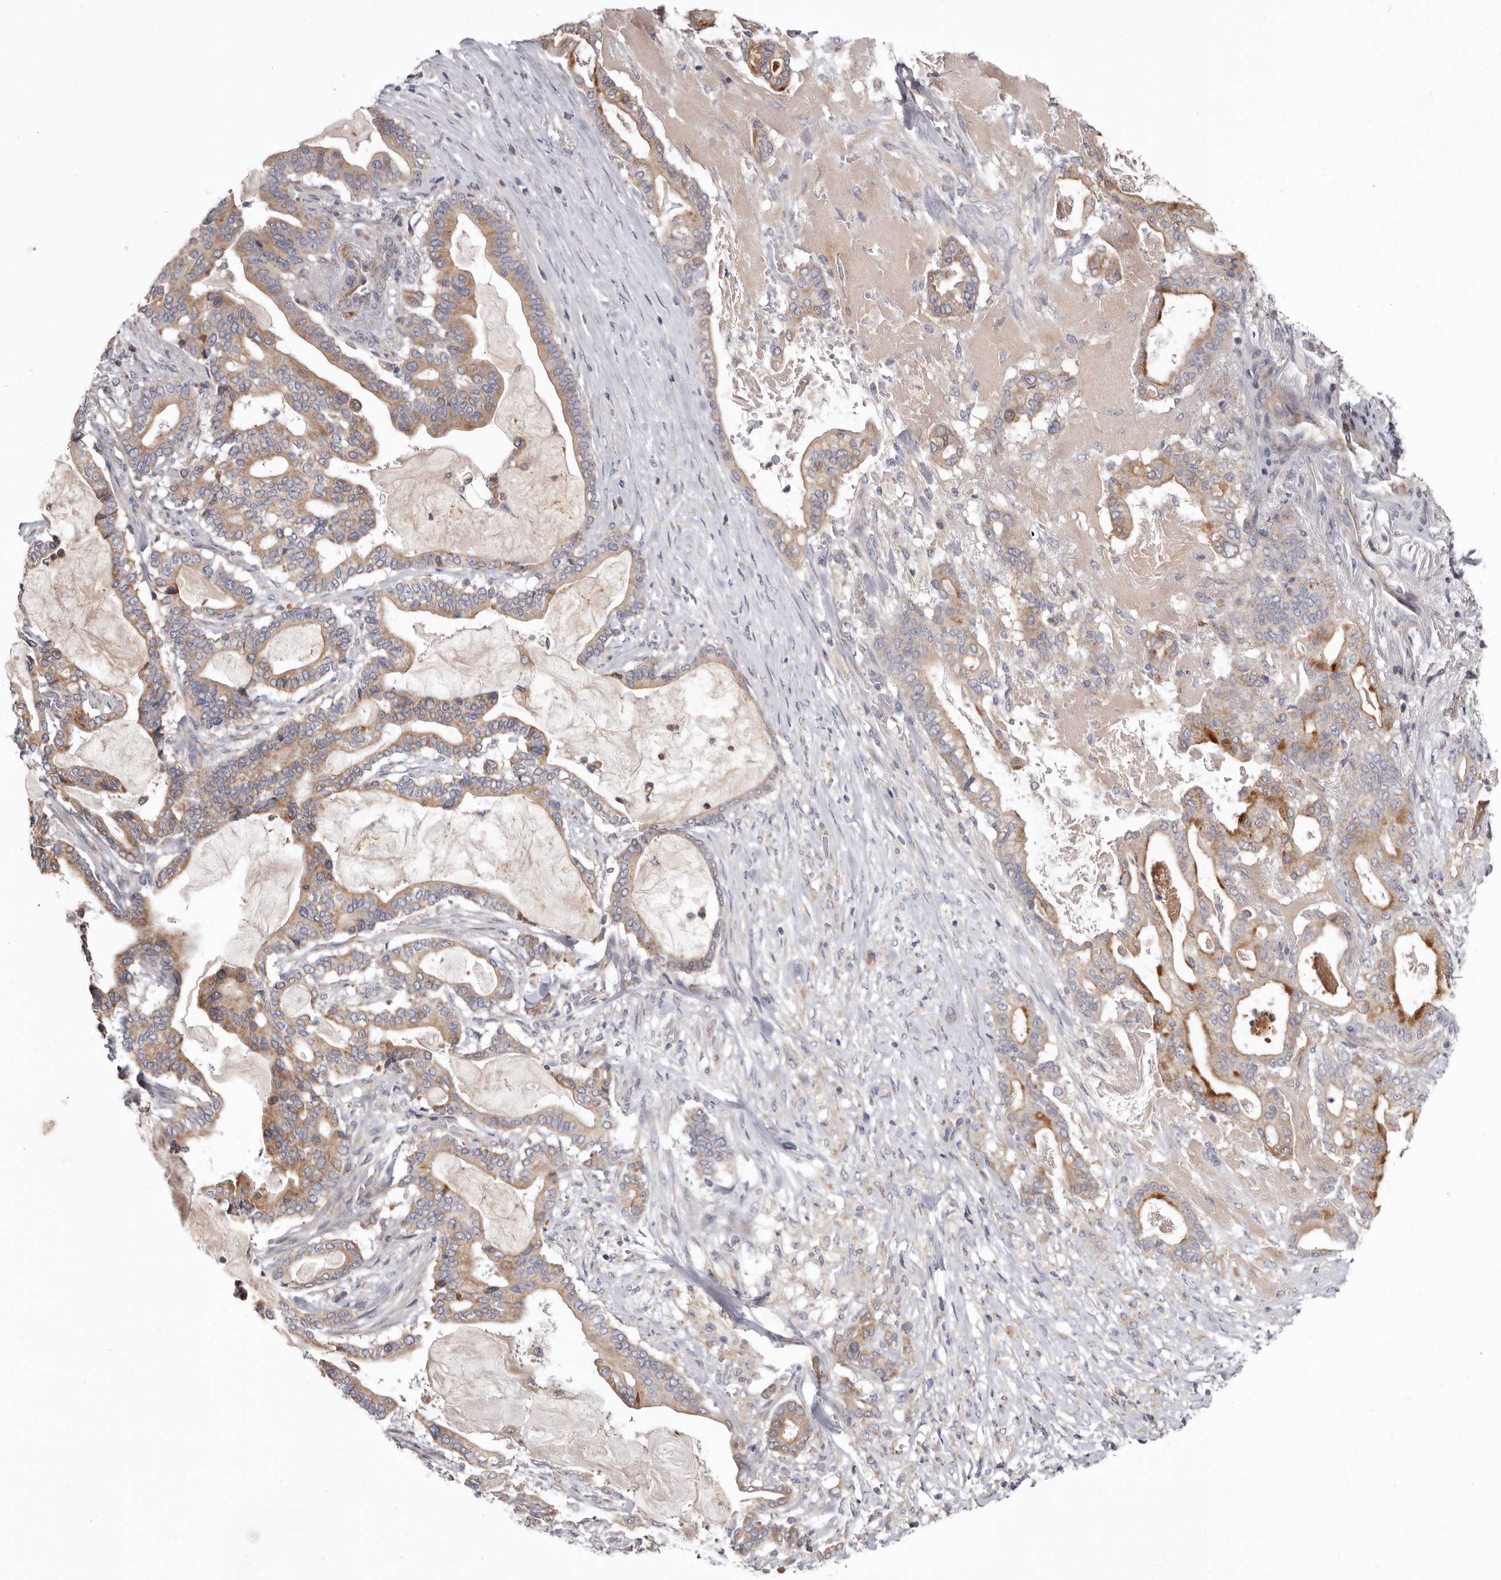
{"staining": {"intensity": "moderate", "quantity": ">75%", "location": "cytoplasmic/membranous"}, "tissue": "pancreatic cancer", "cell_type": "Tumor cells", "image_type": "cancer", "snomed": [{"axis": "morphology", "description": "Adenocarcinoma, NOS"}, {"axis": "topography", "description": "Pancreas"}], "caption": "Immunohistochemical staining of pancreatic adenocarcinoma demonstrates moderate cytoplasmic/membranous protein expression in about >75% of tumor cells.", "gene": "FMO2", "patient": {"sex": "male", "age": 63}}